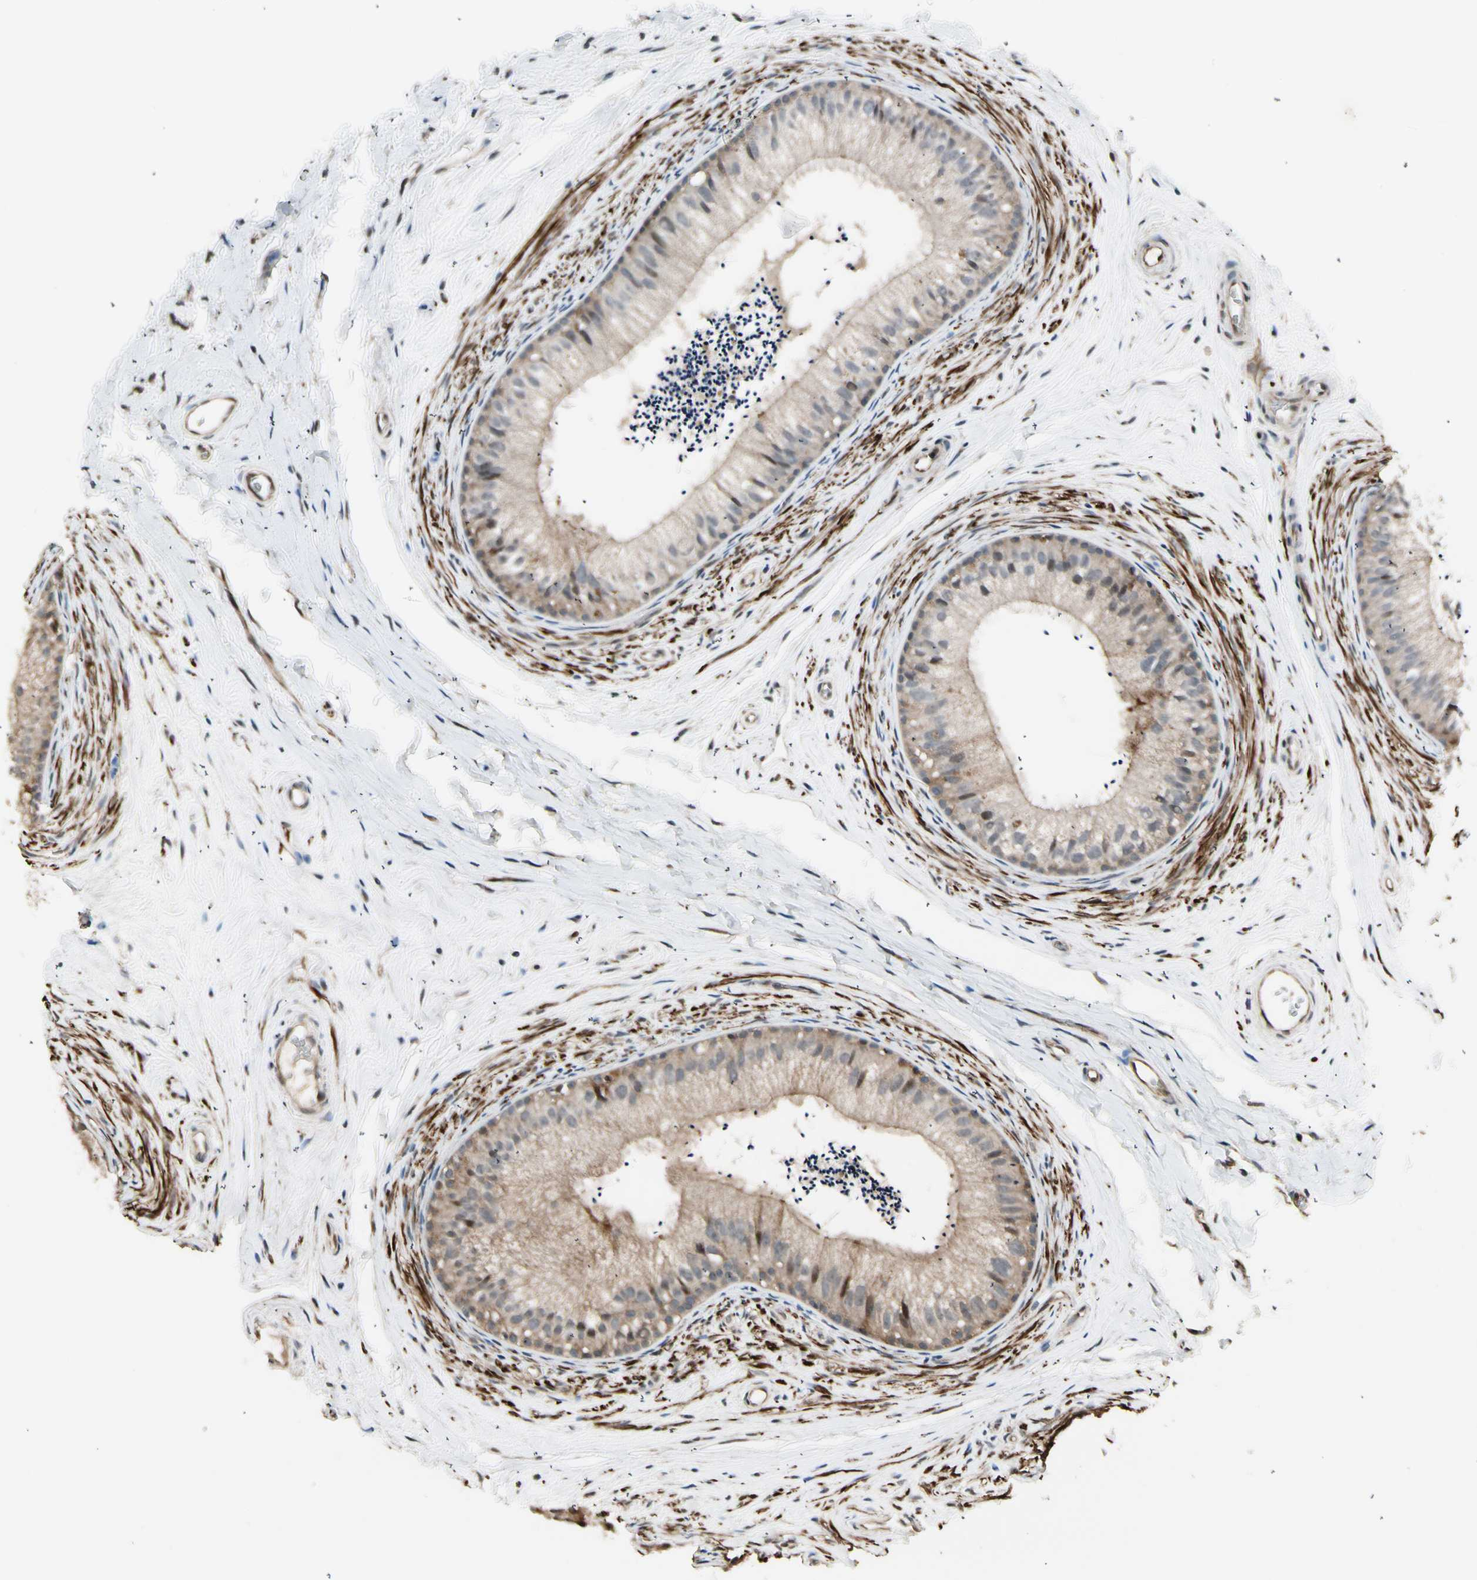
{"staining": {"intensity": "moderate", "quantity": ">75%", "location": "cytoplasmic/membranous"}, "tissue": "epididymis", "cell_type": "Glandular cells", "image_type": "normal", "snomed": [{"axis": "morphology", "description": "Normal tissue, NOS"}, {"axis": "topography", "description": "Epididymis"}], "caption": "Protein expression analysis of benign epididymis exhibits moderate cytoplasmic/membranous positivity in approximately >75% of glandular cells. (DAB = brown stain, brightfield microscopy at high magnification).", "gene": "SVBP", "patient": {"sex": "male", "age": 56}}